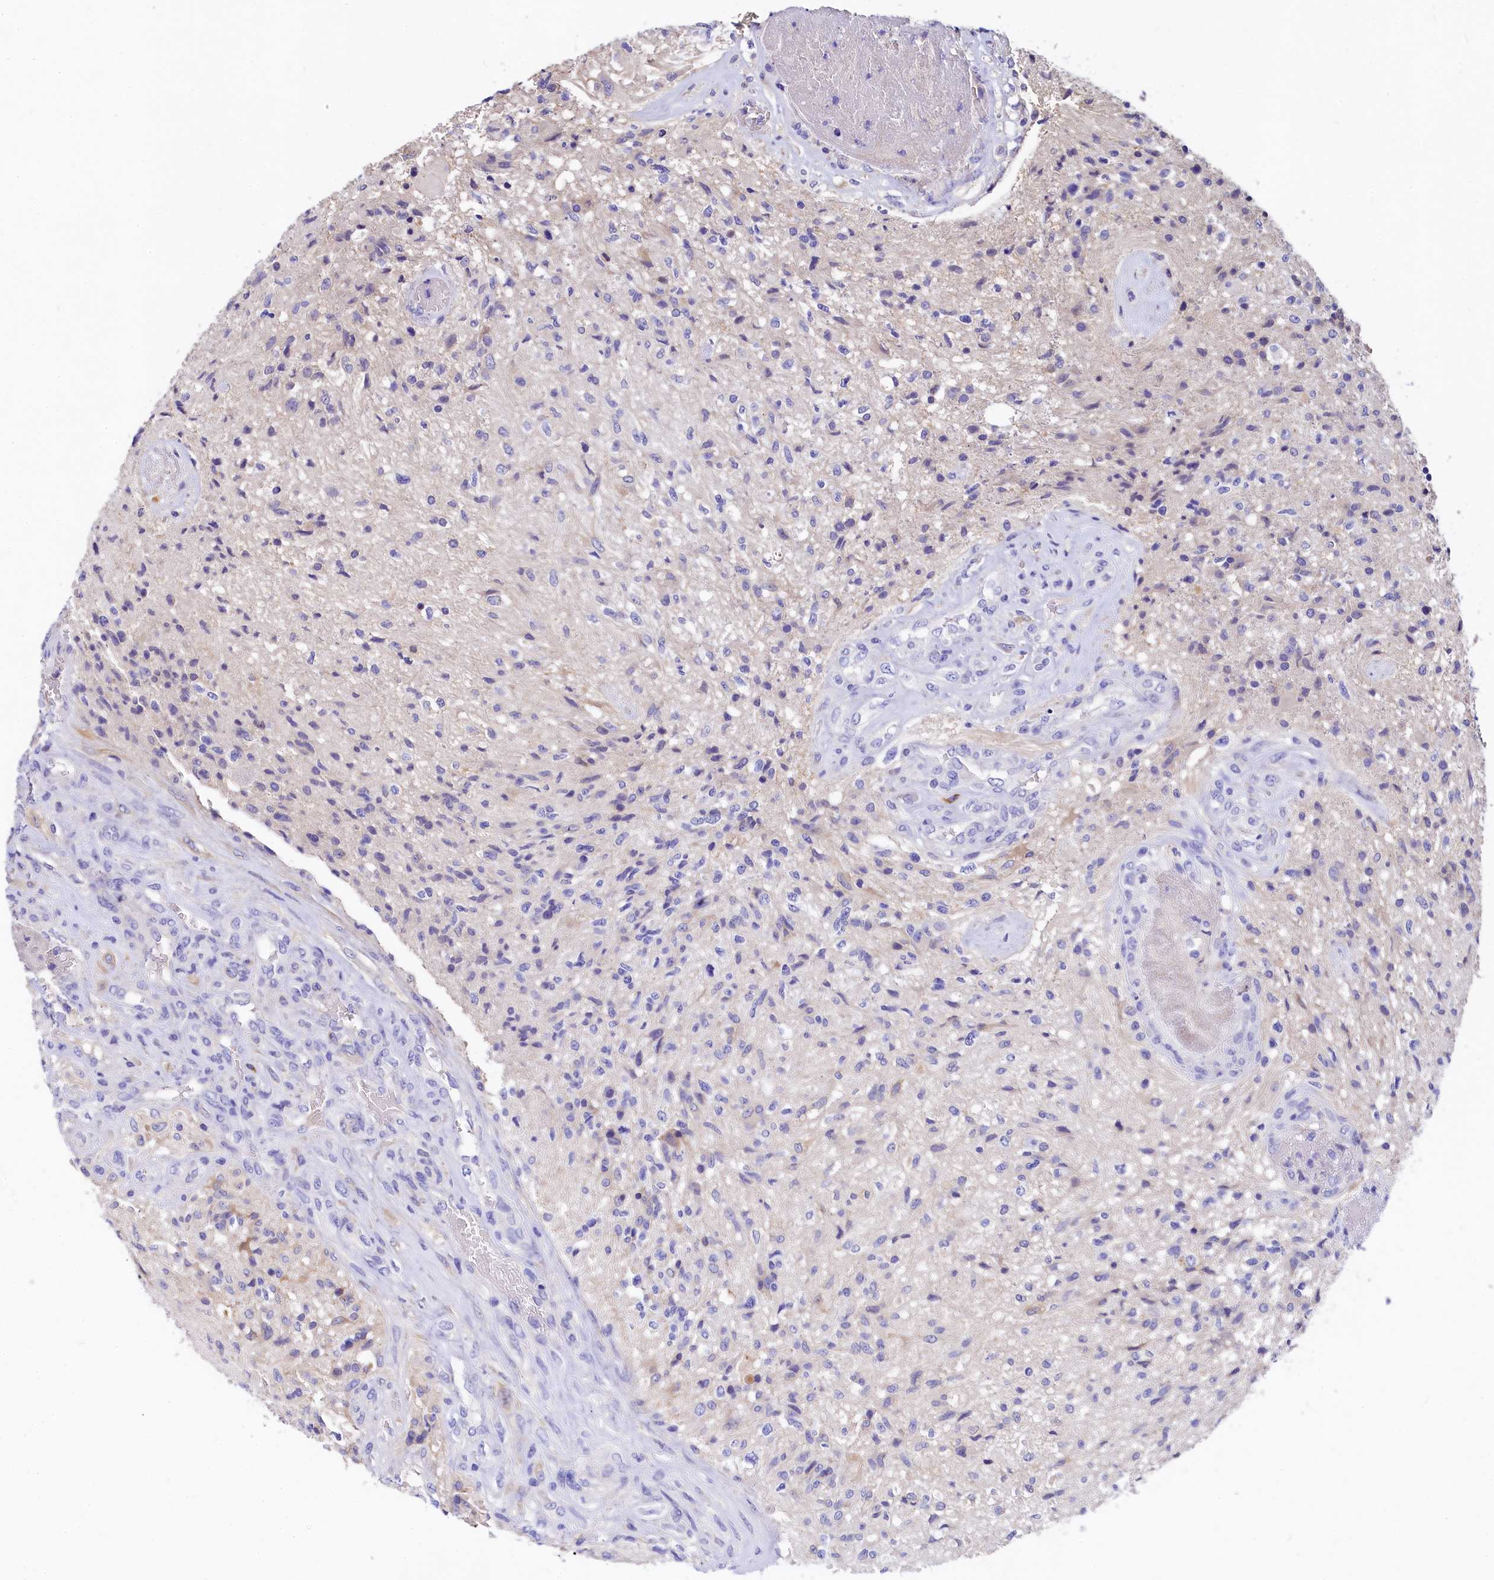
{"staining": {"intensity": "negative", "quantity": "none", "location": "none"}, "tissue": "glioma", "cell_type": "Tumor cells", "image_type": "cancer", "snomed": [{"axis": "morphology", "description": "Glioma, malignant, High grade"}, {"axis": "topography", "description": "Brain"}], "caption": "Protein analysis of malignant high-grade glioma displays no significant staining in tumor cells. (Brightfield microscopy of DAB immunohistochemistry at high magnification).", "gene": "EPS8L2", "patient": {"sex": "male", "age": 56}}